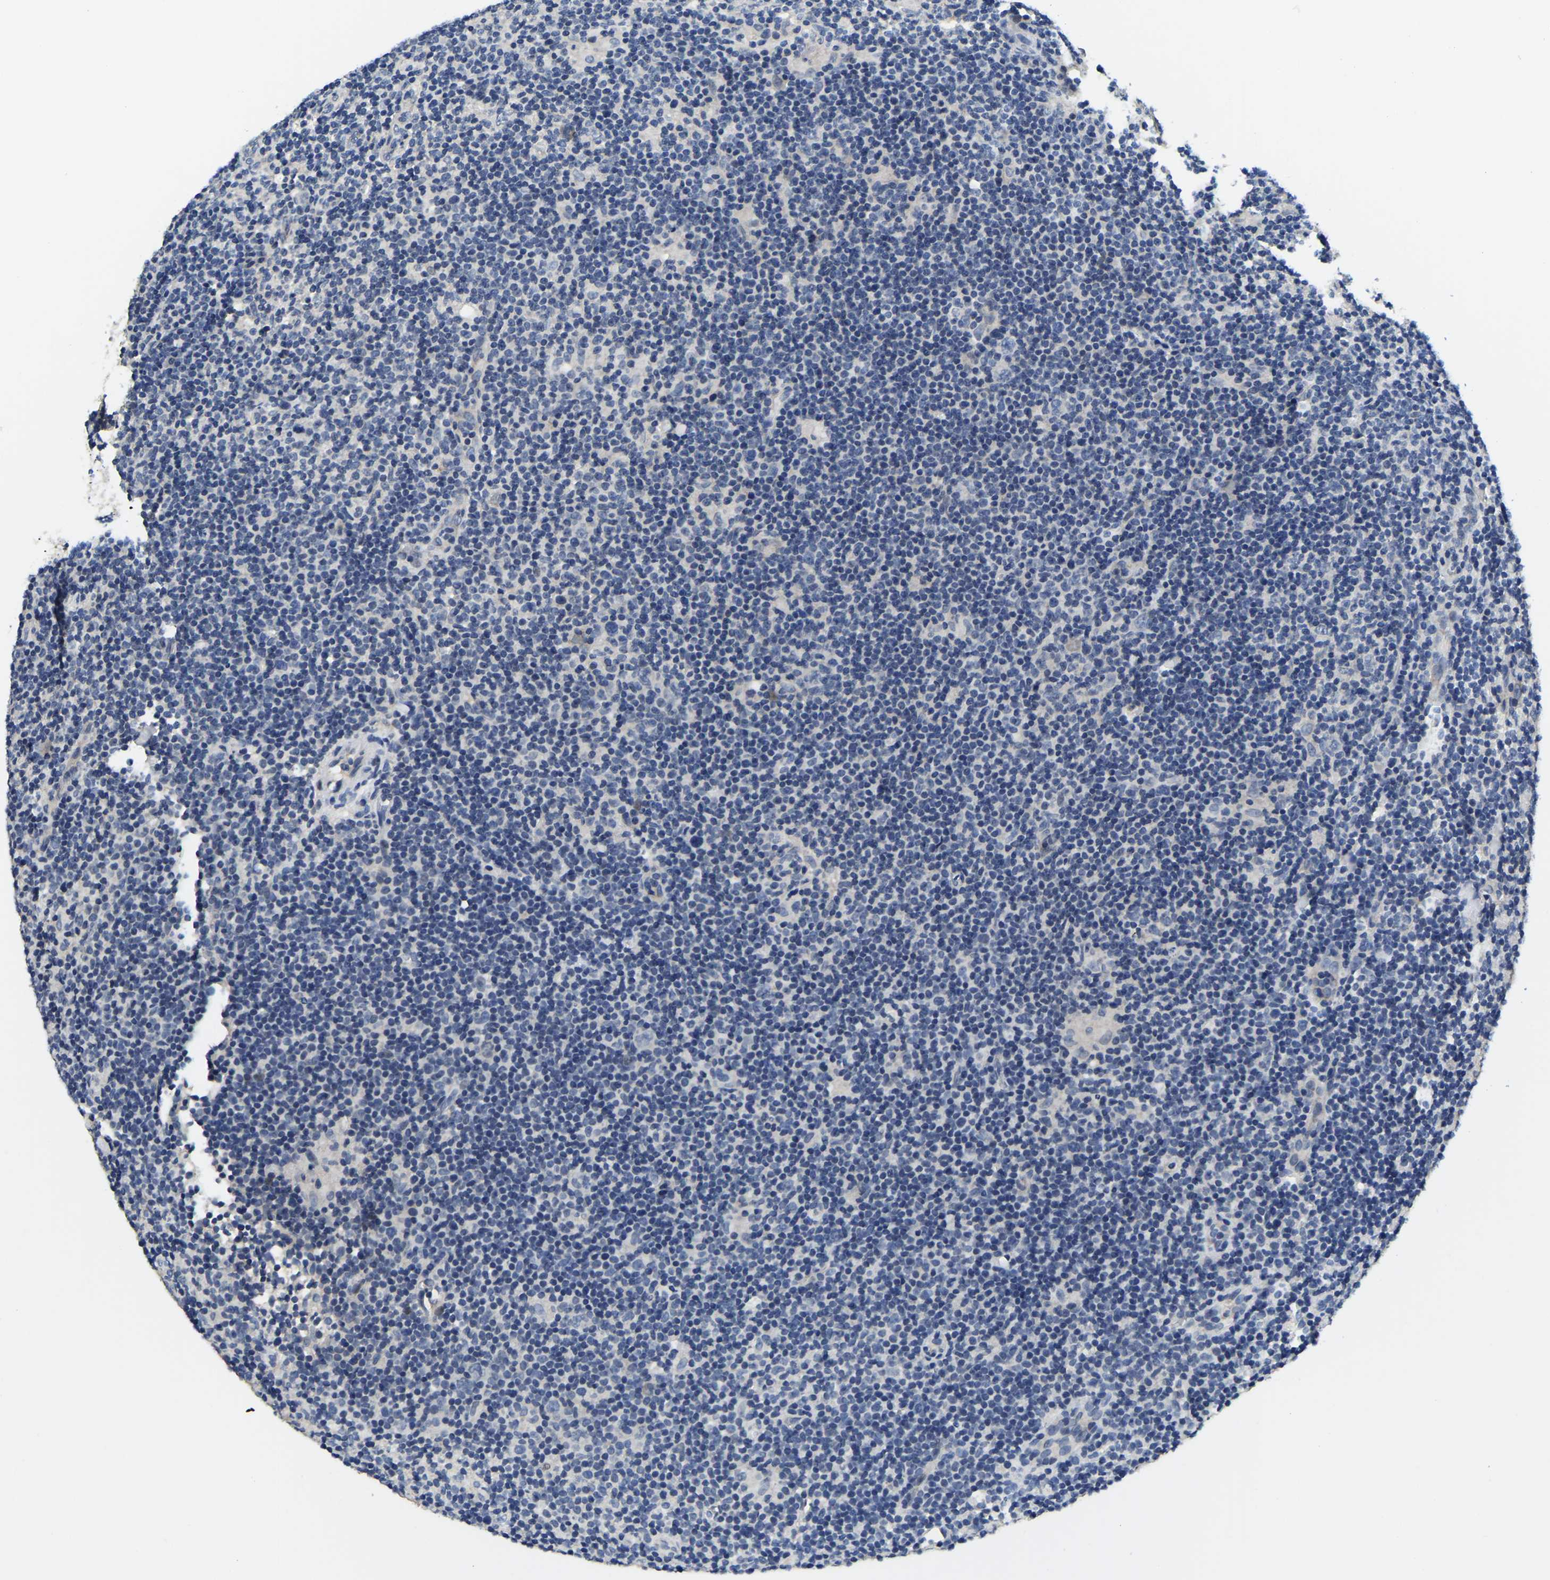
{"staining": {"intensity": "negative", "quantity": "none", "location": "none"}, "tissue": "lymphoma", "cell_type": "Tumor cells", "image_type": "cancer", "snomed": [{"axis": "morphology", "description": "Hodgkin's disease, NOS"}, {"axis": "topography", "description": "Lymph node"}], "caption": "High magnification brightfield microscopy of lymphoma stained with DAB (brown) and counterstained with hematoxylin (blue): tumor cells show no significant positivity.", "gene": "ITGA2", "patient": {"sex": "female", "age": 57}}